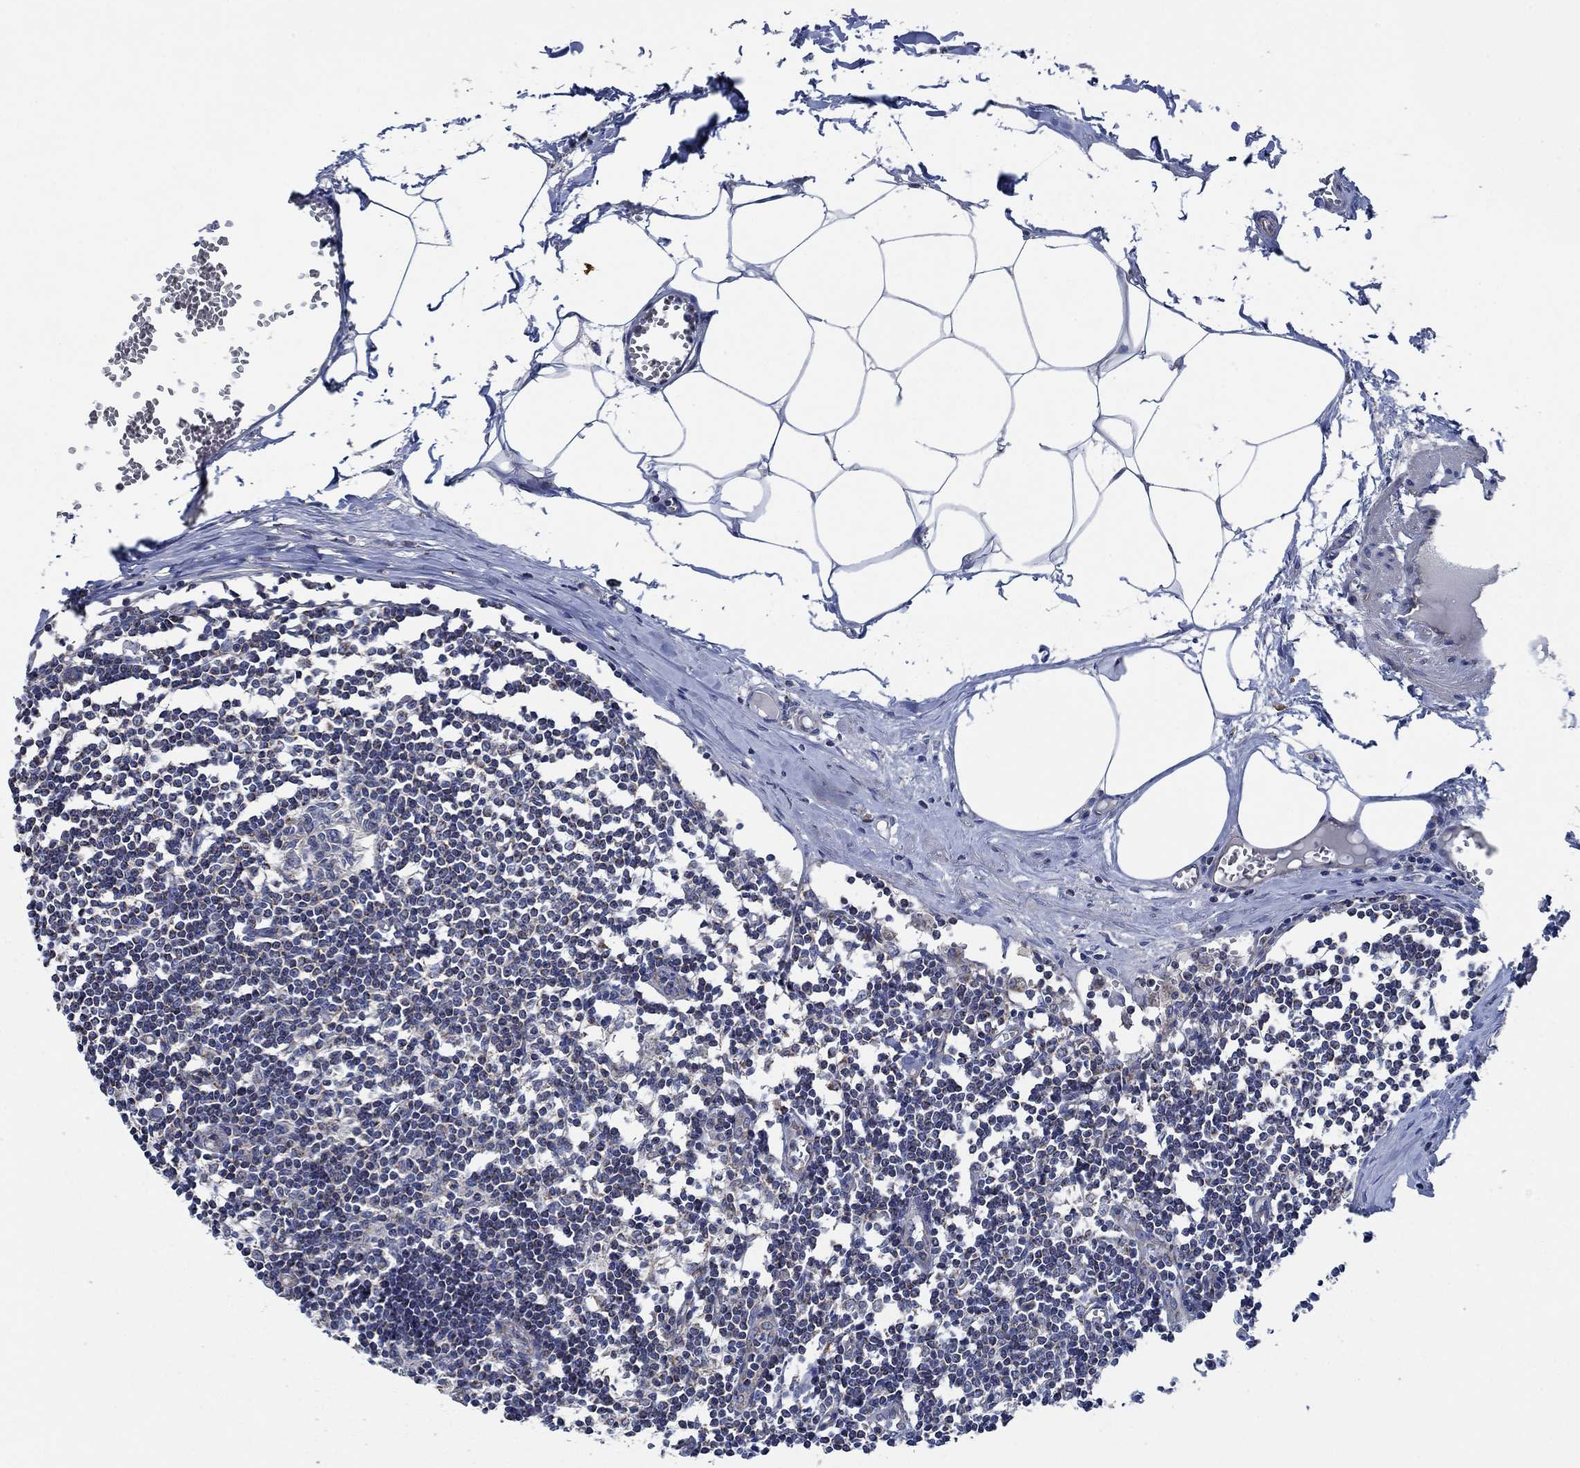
{"staining": {"intensity": "weak", "quantity": ">75%", "location": "cytoplasmic/membranous"}, "tissue": "lymph node", "cell_type": "Non-germinal center cells", "image_type": "normal", "snomed": [{"axis": "morphology", "description": "Normal tissue, NOS"}, {"axis": "topography", "description": "Lymph node"}], "caption": "Non-germinal center cells demonstrate weak cytoplasmic/membranous expression in approximately >75% of cells in normal lymph node.", "gene": "STXBP6", "patient": {"sex": "male", "age": 59}}